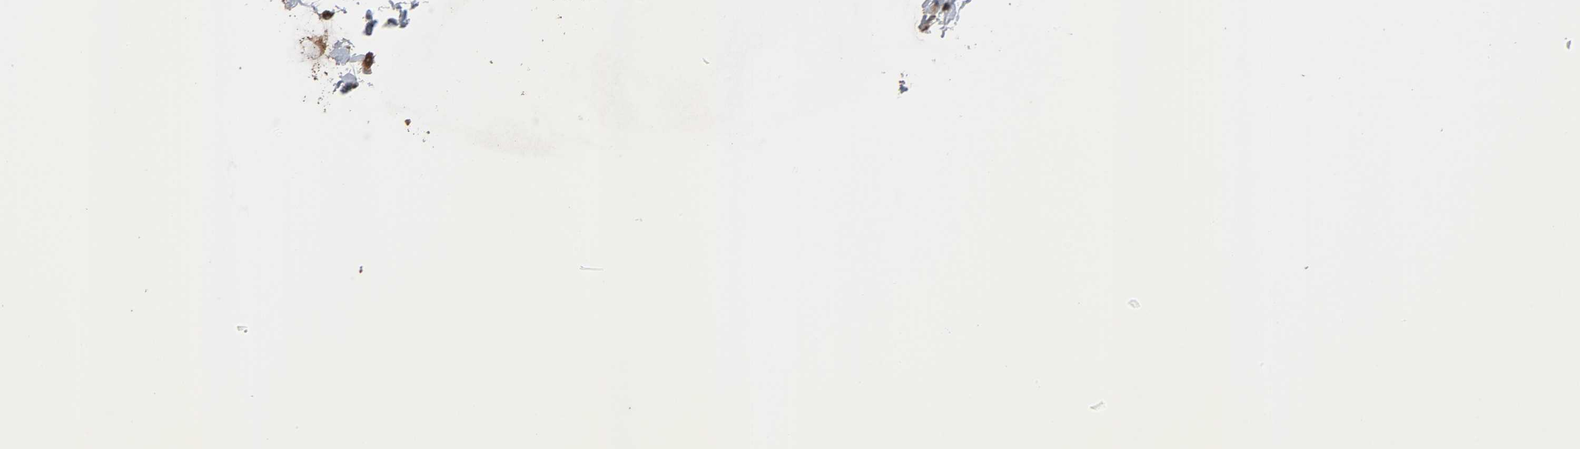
{"staining": {"intensity": "moderate", "quantity": ">75%", "location": "cytoplasmic/membranous"}, "tissue": "colon", "cell_type": "Endothelial cells", "image_type": "normal", "snomed": [{"axis": "morphology", "description": "Normal tissue, NOS"}, {"axis": "topography", "description": "Colon"}], "caption": "The micrograph shows staining of unremarkable colon, revealing moderate cytoplasmic/membranous protein staining (brown color) within endothelial cells. (DAB IHC, brown staining for protein, blue staining for nuclei).", "gene": "MAP3K8", "patient": {"sex": "female", "age": 61}}